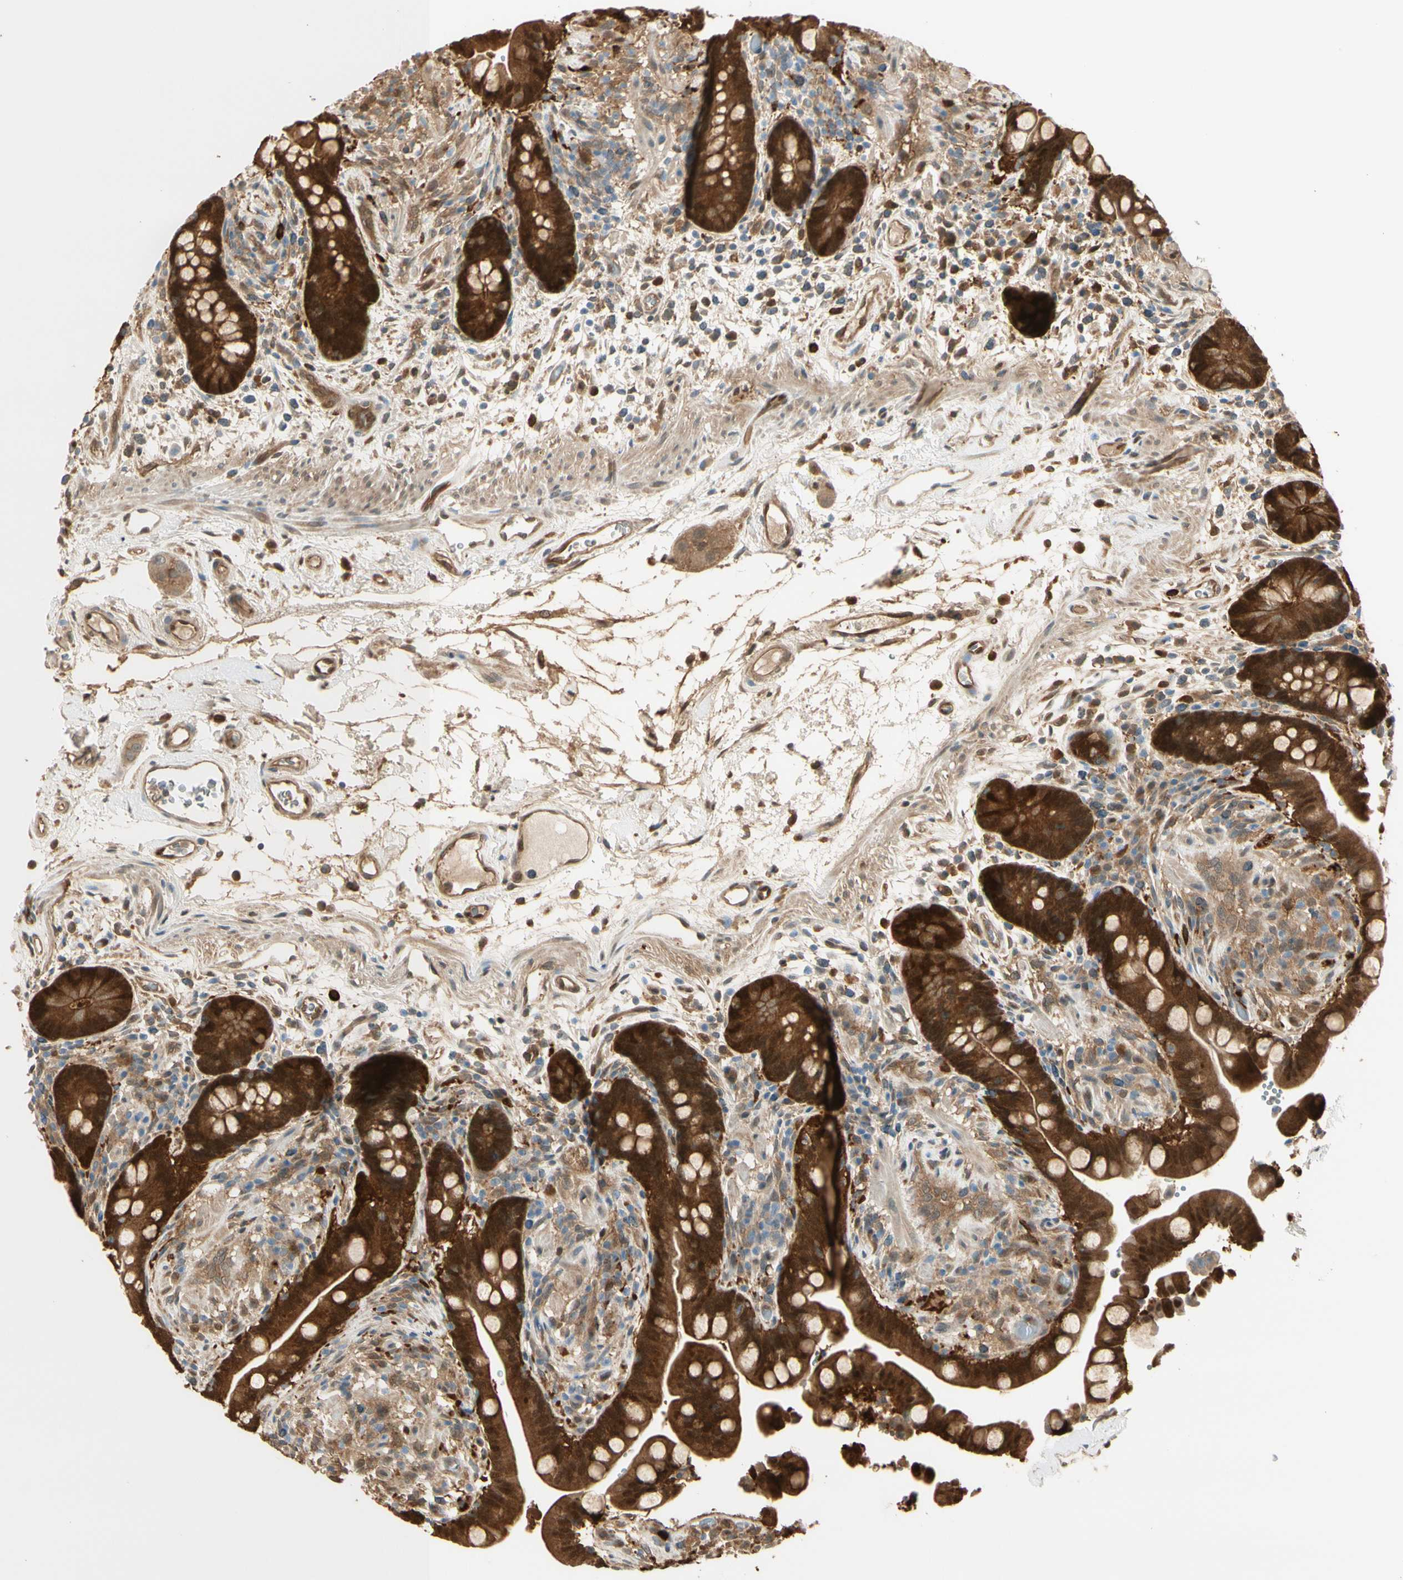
{"staining": {"intensity": "moderate", "quantity": ">75%", "location": "cytoplasmic/membranous"}, "tissue": "colon", "cell_type": "Endothelial cells", "image_type": "normal", "snomed": [{"axis": "morphology", "description": "Normal tissue, NOS"}, {"axis": "topography", "description": "Colon"}], "caption": "Immunohistochemistry staining of normal colon, which shows medium levels of moderate cytoplasmic/membranous expression in about >75% of endothelial cells indicating moderate cytoplasmic/membranous protein positivity. The staining was performed using DAB (brown) for protein detection and nuclei were counterstained in hematoxylin (blue).", "gene": "SERPINB6", "patient": {"sex": "male", "age": 73}}